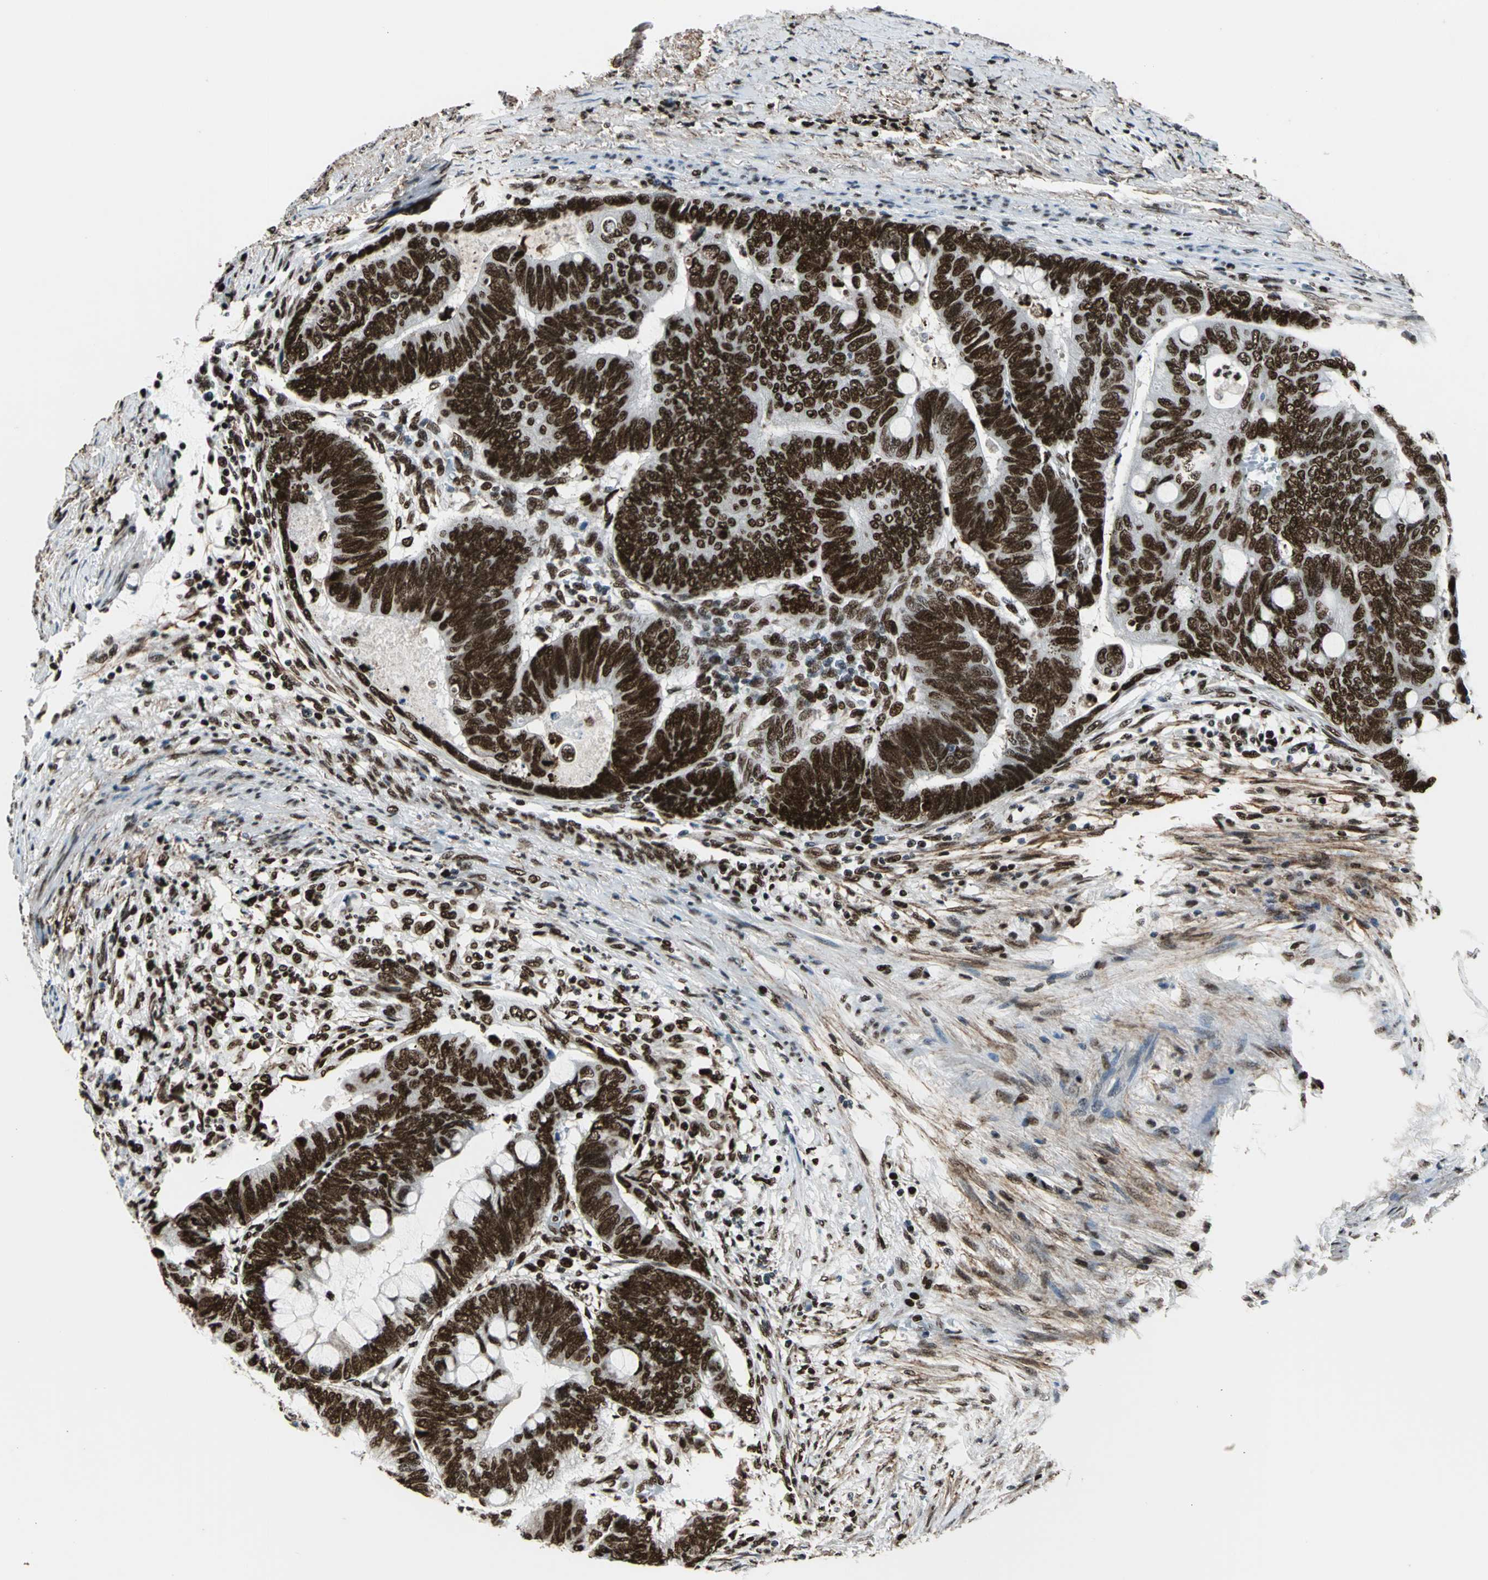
{"staining": {"intensity": "strong", "quantity": ">75%", "location": "nuclear"}, "tissue": "colorectal cancer", "cell_type": "Tumor cells", "image_type": "cancer", "snomed": [{"axis": "morphology", "description": "Normal tissue, NOS"}, {"axis": "morphology", "description": "Adenocarcinoma, NOS"}, {"axis": "topography", "description": "Rectum"}, {"axis": "topography", "description": "Peripheral nerve tissue"}], "caption": "Strong nuclear expression is appreciated in about >75% of tumor cells in adenocarcinoma (colorectal). Immunohistochemistry stains the protein of interest in brown and the nuclei are stained blue.", "gene": "APEX1", "patient": {"sex": "male", "age": 92}}